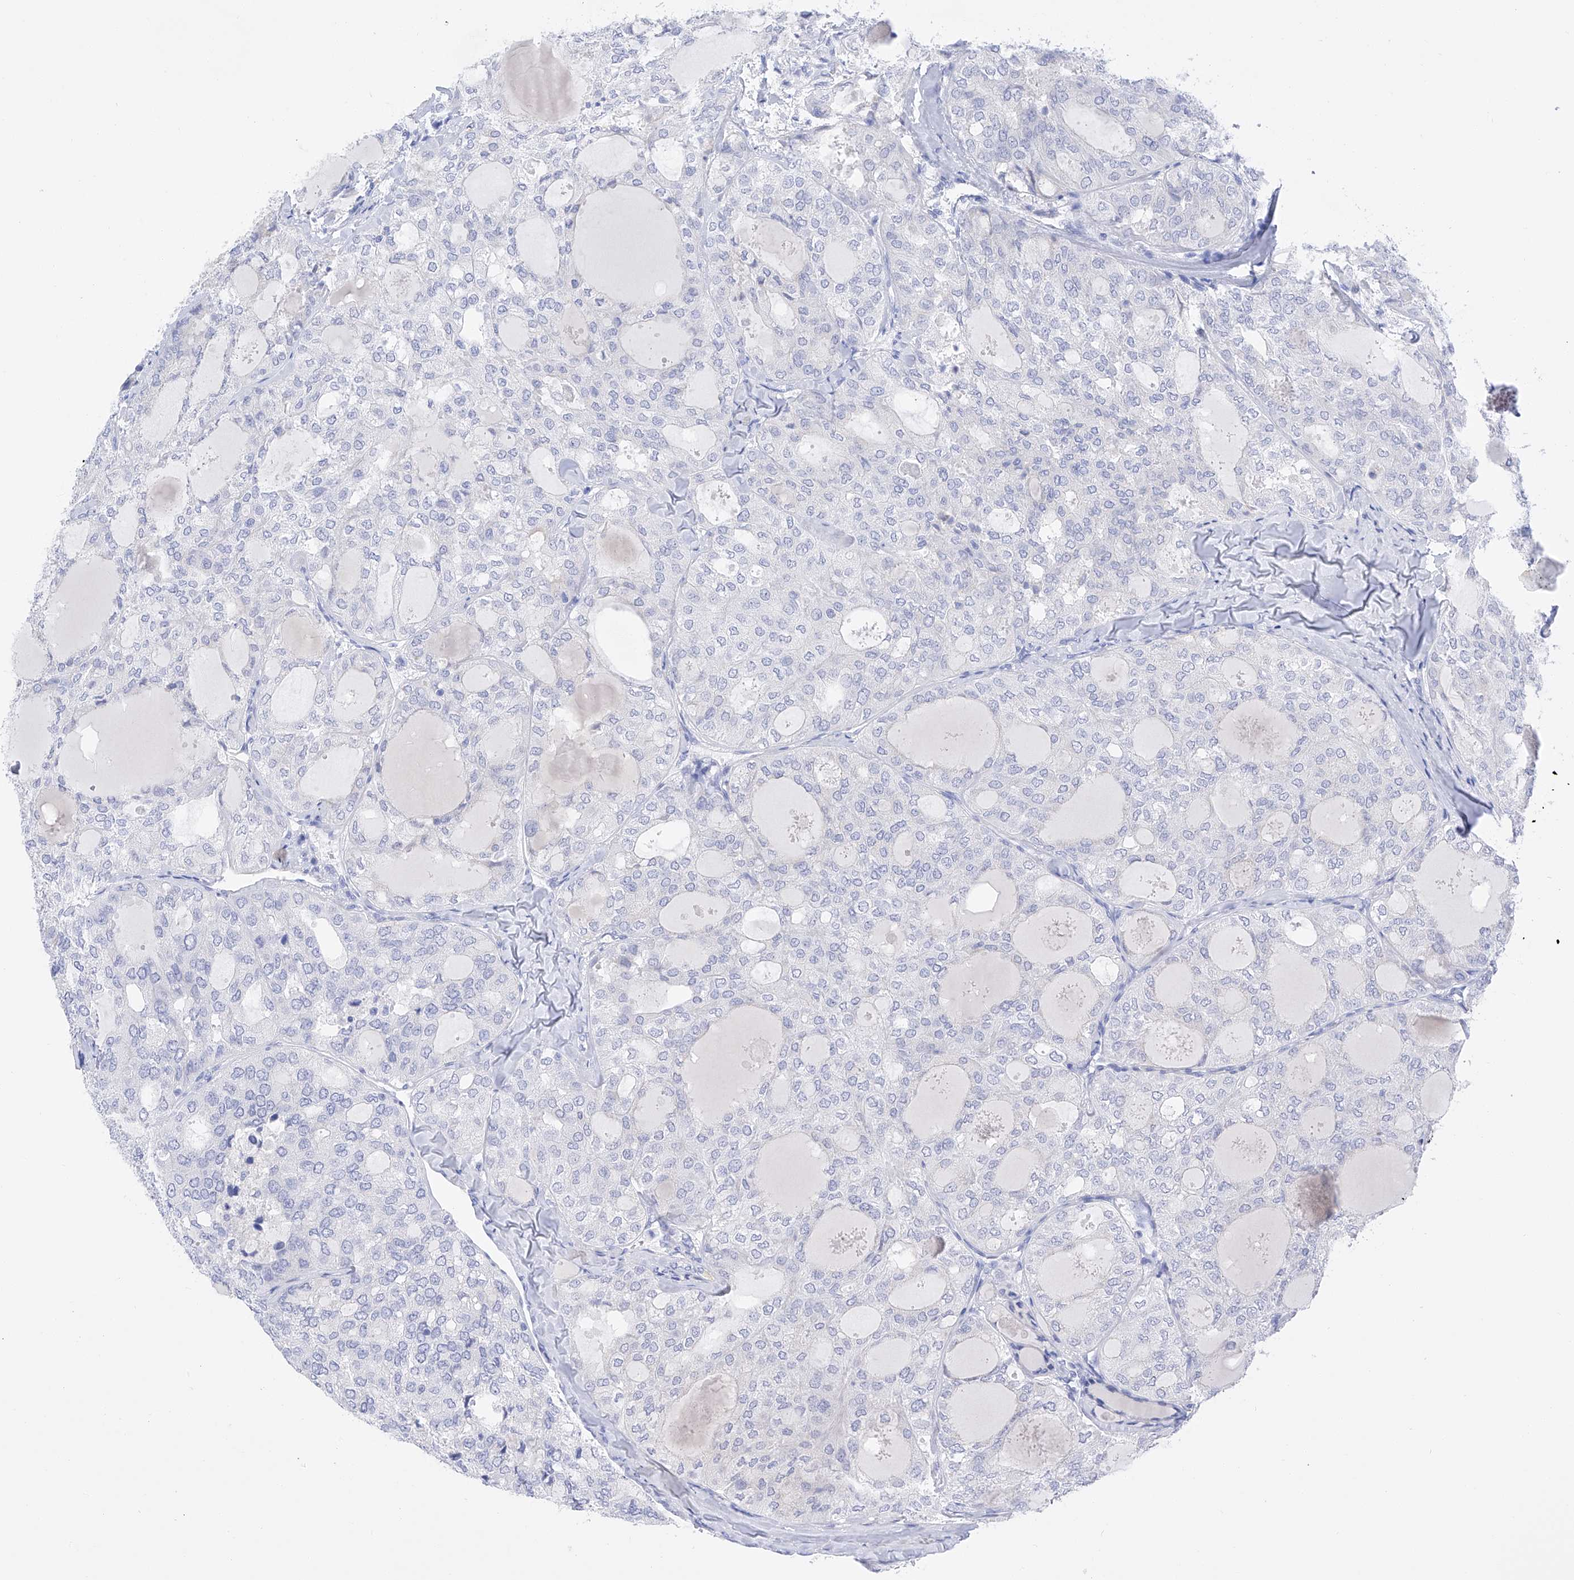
{"staining": {"intensity": "negative", "quantity": "none", "location": "none"}, "tissue": "thyroid cancer", "cell_type": "Tumor cells", "image_type": "cancer", "snomed": [{"axis": "morphology", "description": "Follicular adenoma carcinoma, NOS"}, {"axis": "topography", "description": "Thyroid gland"}], "caption": "Immunohistochemistry image of neoplastic tissue: human thyroid cancer (follicular adenoma carcinoma) stained with DAB shows no significant protein expression in tumor cells. (Stains: DAB (3,3'-diaminobenzidine) immunohistochemistry (IHC) with hematoxylin counter stain, Microscopy: brightfield microscopy at high magnification).", "gene": "FLG", "patient": {"sex": "male", "age": 75}}